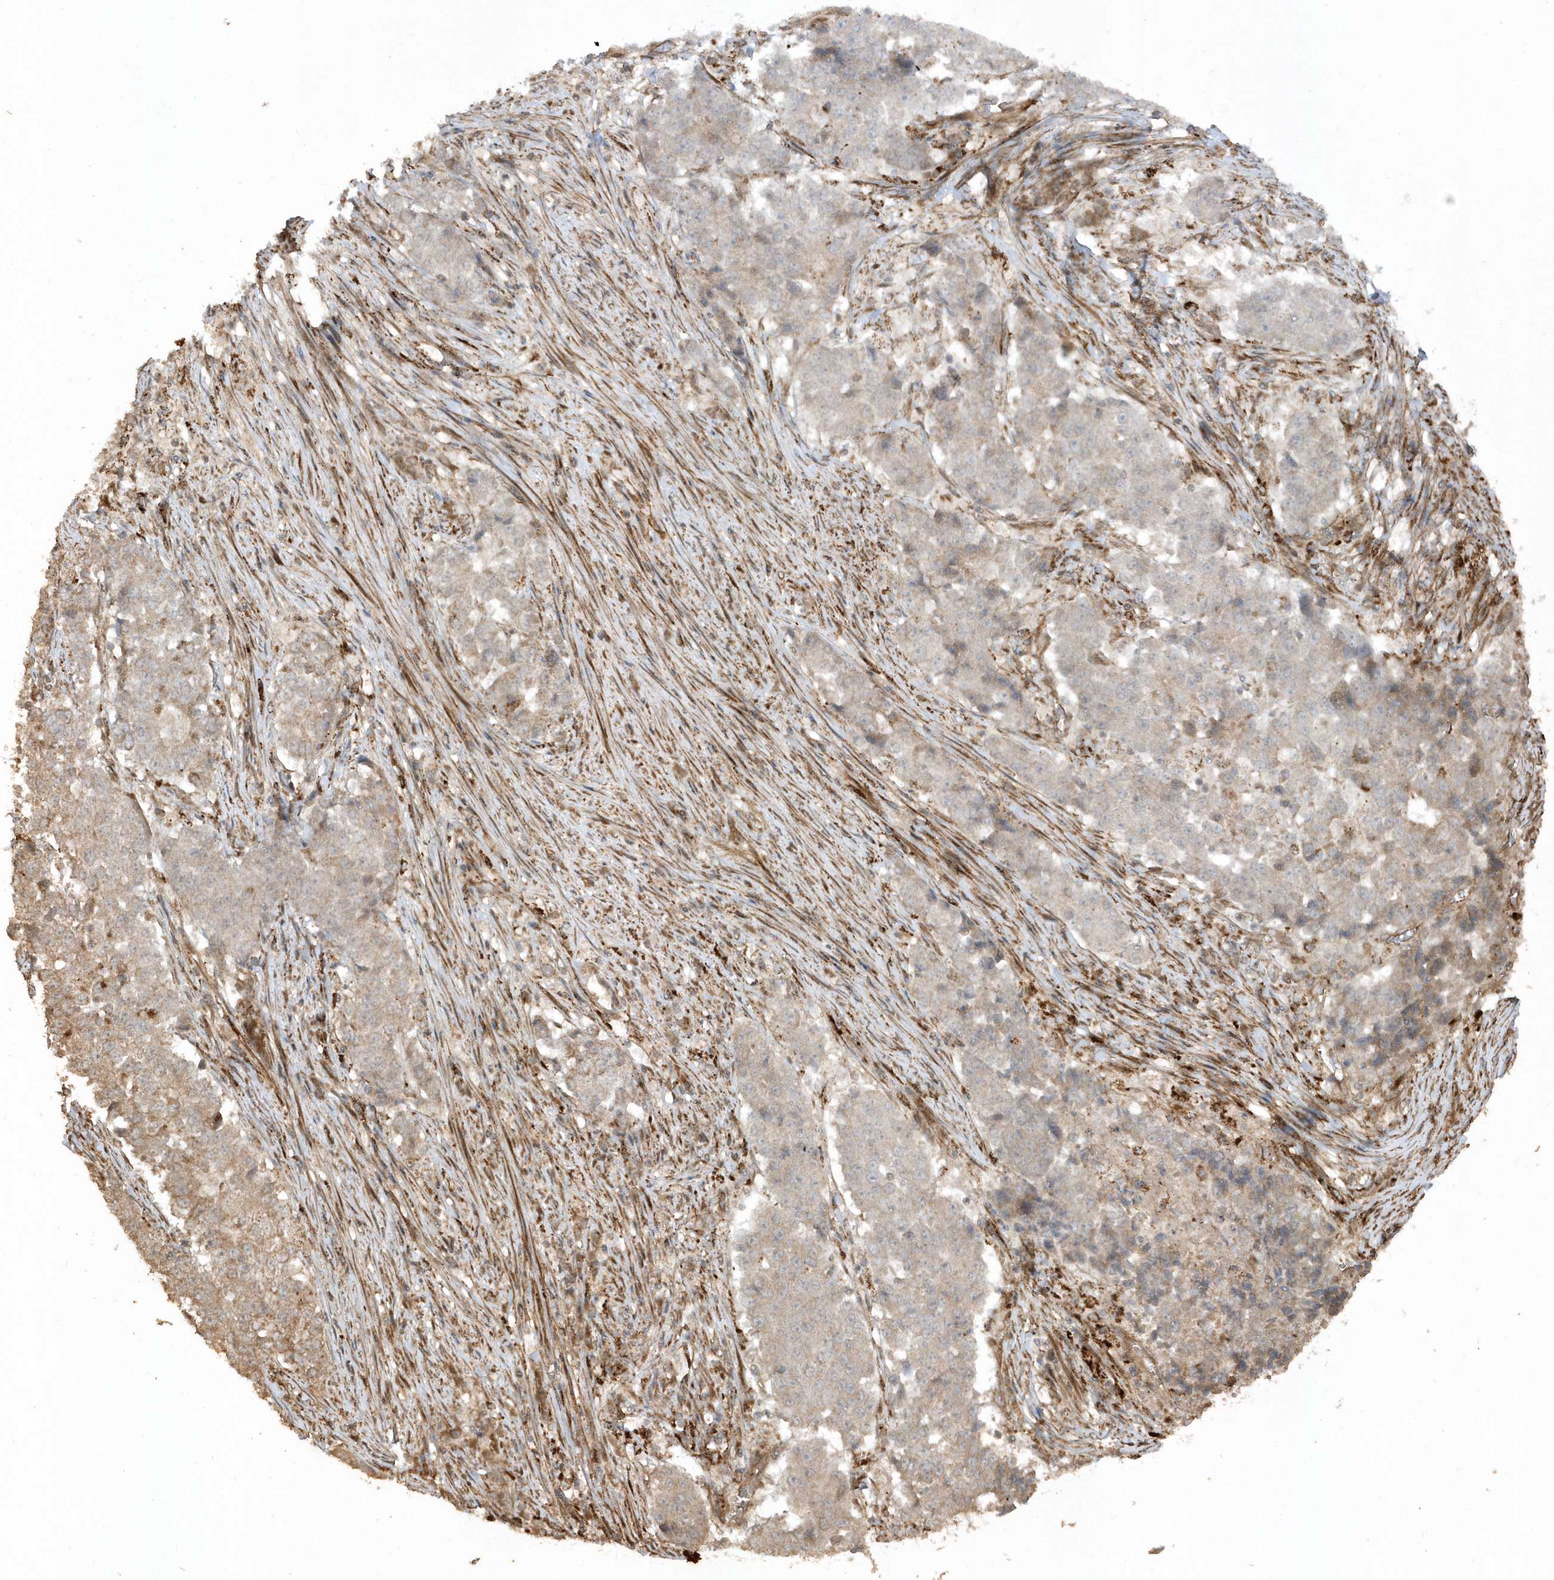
{"staining": {"intensity": "weak", "quantity": "<25%", "location": "cytoplasmic/membranous"}, "tissue": "stomach cancer", "cell_type": "Tumor cells", "image_type": "cancer", "snomed": [{"axis": "morphology", "description": "Adenocarcinoma, NOS"}, {"axis": "topography", "description": "Stomach"}], "caption": "IHC of human stomach adenocarcinoma demonstrates no positivity in tumor cells.", "gene": "AVPI1", "patient": {"sex": "male", "age": 59}}